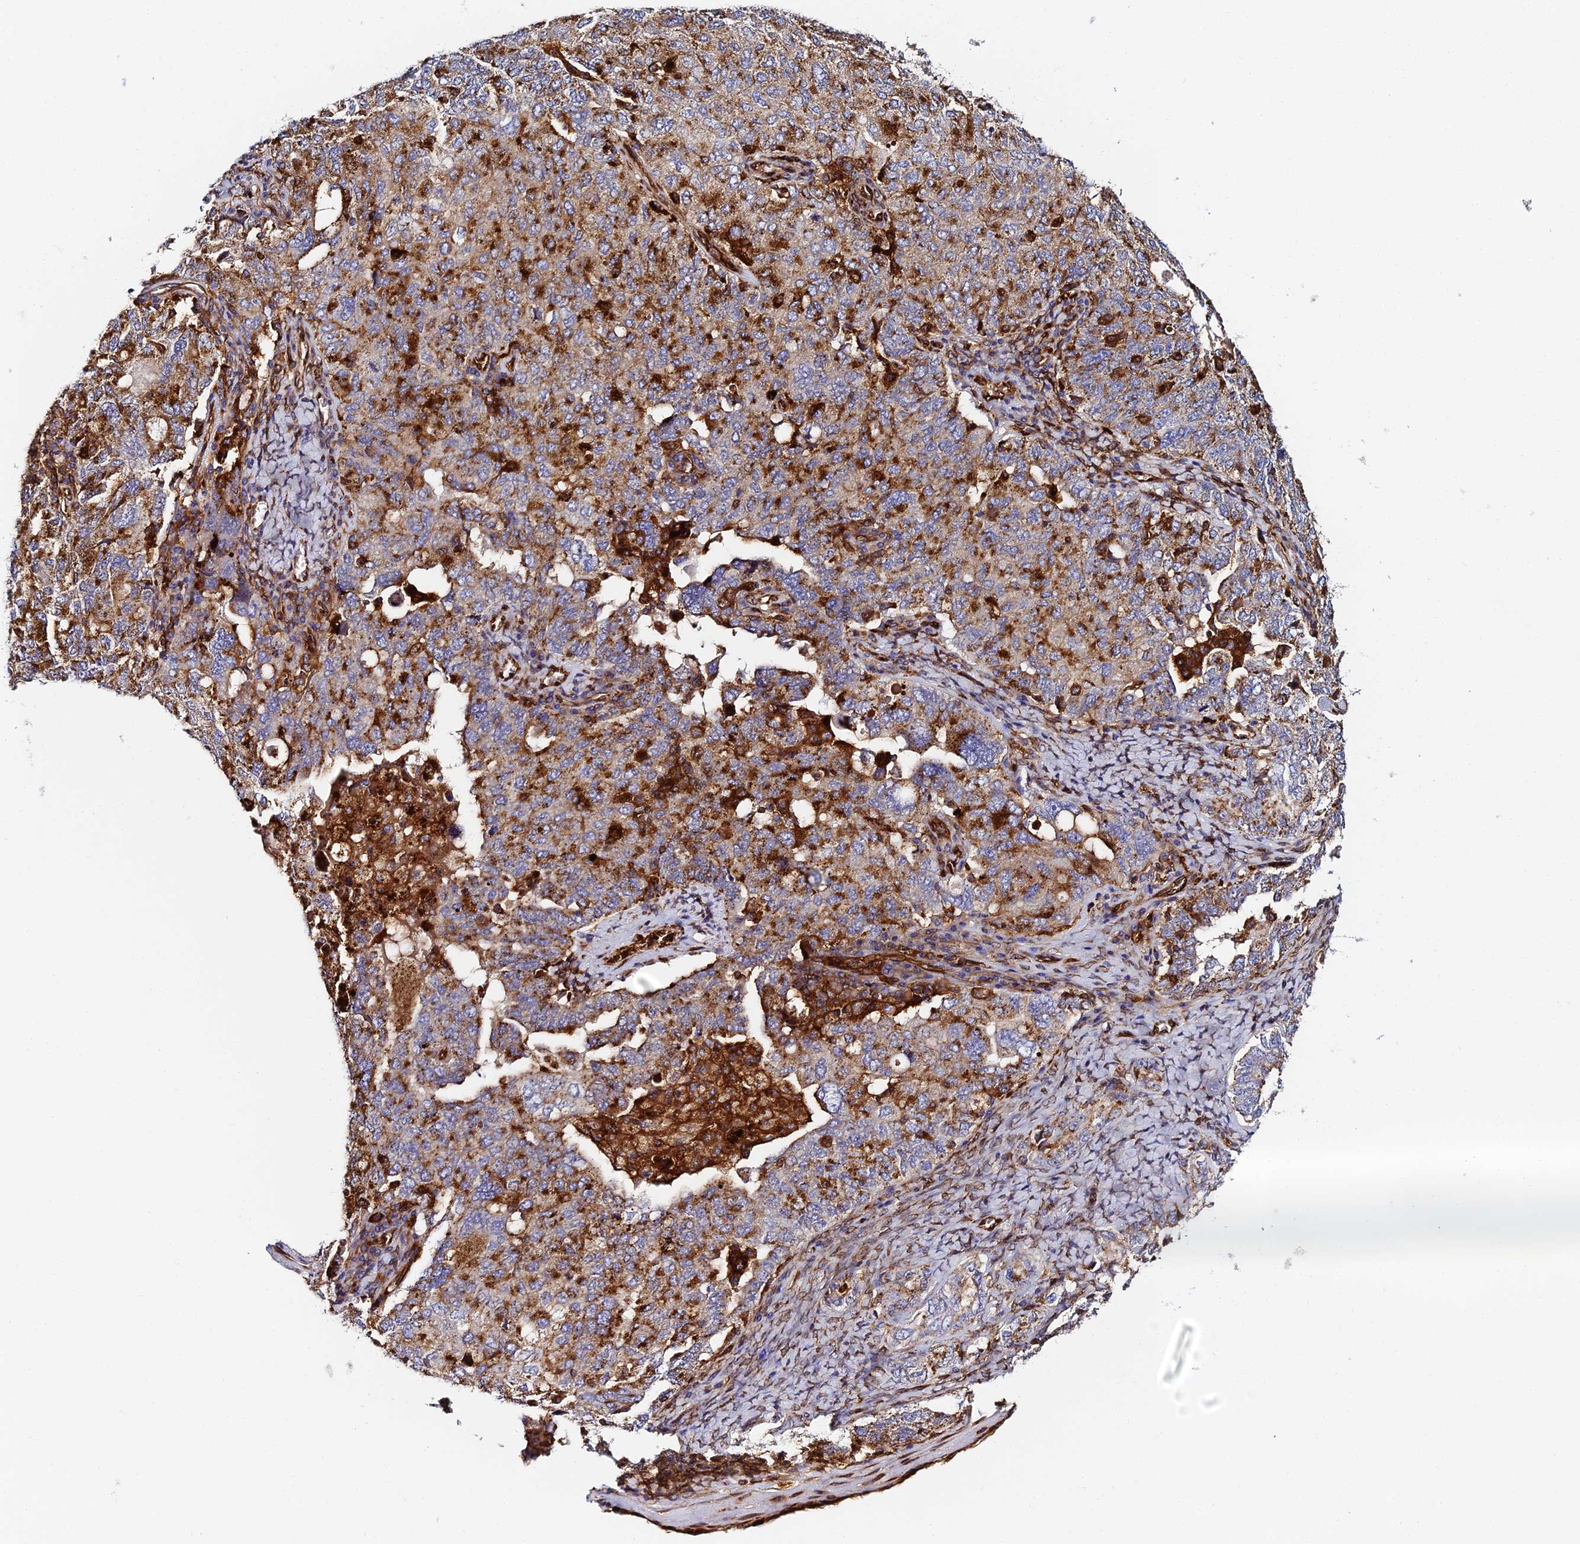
{"staining": {"intensity": "strong", "quantity": ">75%", "location": "cytoplasmic/membranous"}, "tissue": "ovarian cancer", "cell_type": "Tumor cells", "image_type": "cancer", "snomed": [{"axis": "morphology", "description": "Carcinoma, endometroid"}, {"axis": "topography", "description": "Ovary"}], "caption": "A brown stain shows strong cytoplasmic/membranous expression of a protein in ovarian cancer (endometroid carcinoma) tumor cells.", "gene": "TRPV2", "patient": {"sex": "female", "age": 62}}